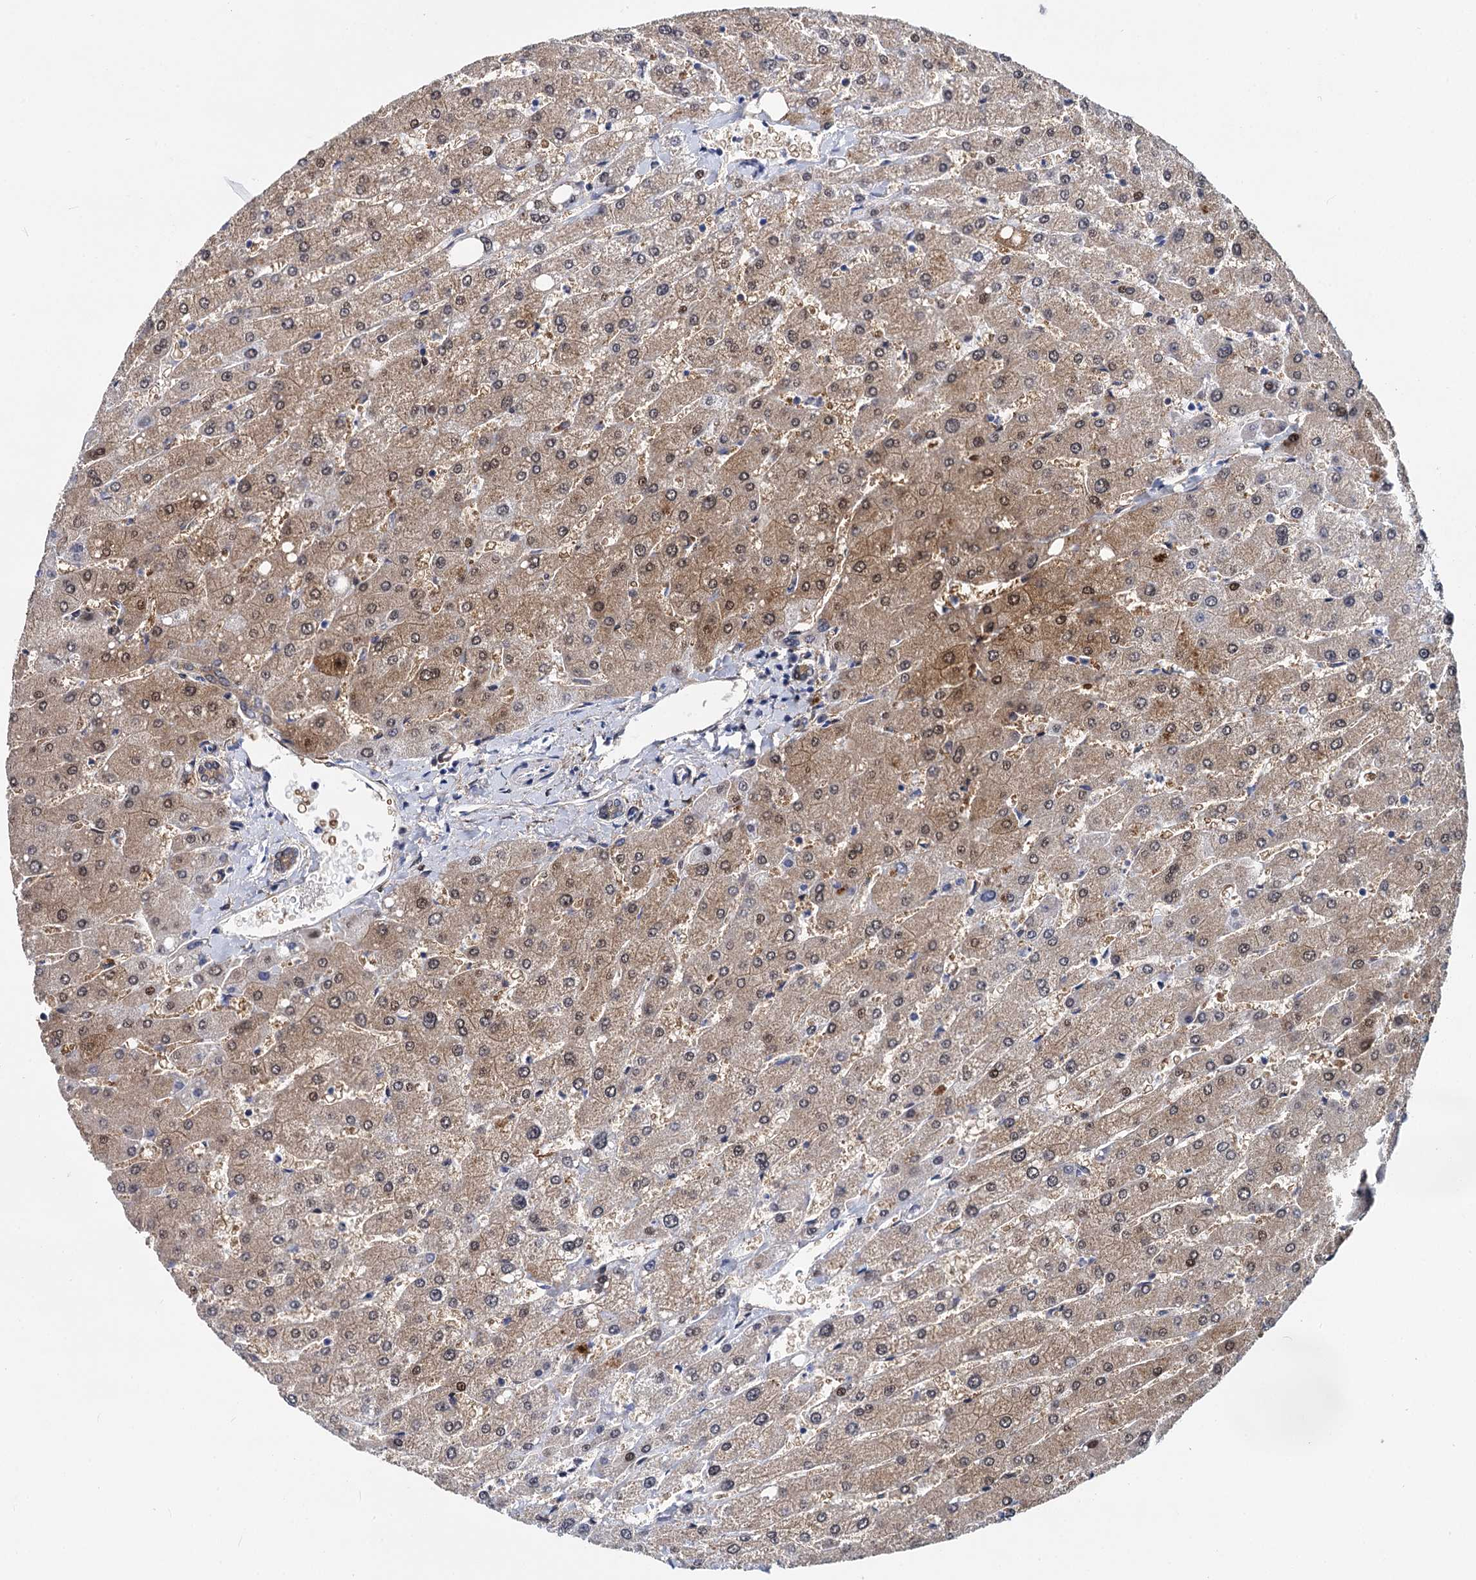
{"staining": {"intensity": "moderate", "quantity": ">75%", "location": "cytoplasmic/membranous"}, "tissue": "liver", "cell_type": "Cholangiocytes", "image_type": "normal", "snomed": [{"axis": "morphology", "description": "Normal tissue, NOS"}, {"axis": "topography", "description": "Liver"}], "caption": "The photomicrograph shows a brown stain indicating the presence of a protein in the cytoplasmic/membranous of cholangiocytes in liver.", "gene": "GSTM3", "patient": {"sex": "male", "age": 55}}